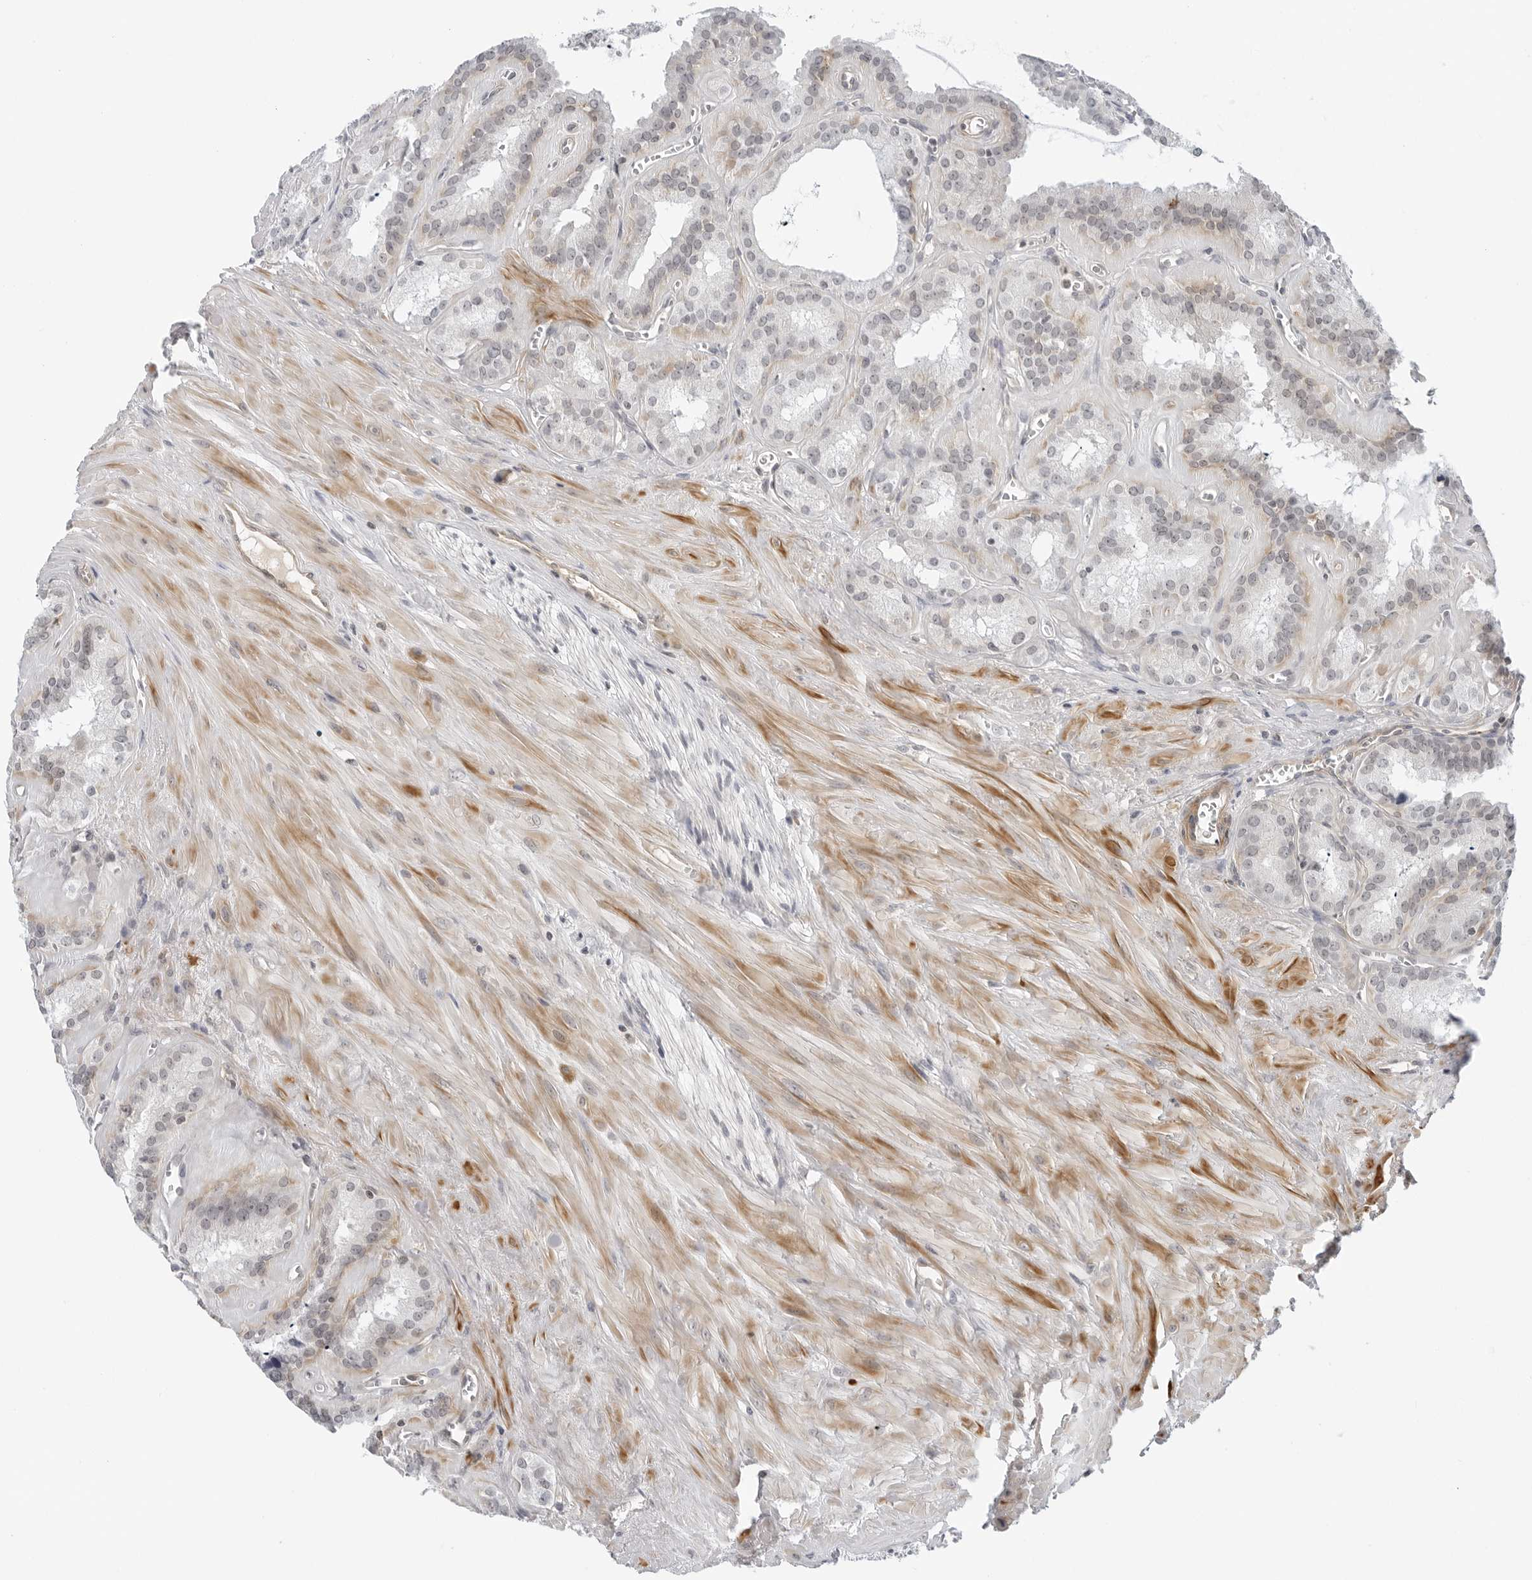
{"staining": {"intensity": "weak", "quantity": "<25%", "location": "cytoplasmic/membranous"}, "tissue": "seminal vesicle", "cell_type": "Glandular cells", "image_type": "normal", "snomed": [{"axis": "morphology", "description": "Normal tissue, NOS"}, {"axis": "topography", "description": "Prostate"}, {"axis": "topography", "description": "Seminal veicle"}], "caption": "There is no significant positivity in glandular cells of seminal vesicle. (Immunohistochemistry (ihc), brightfield microscopy, high magnification).", "gene": "SUGCT", "patient": {"sex": "male", "age": 59}}